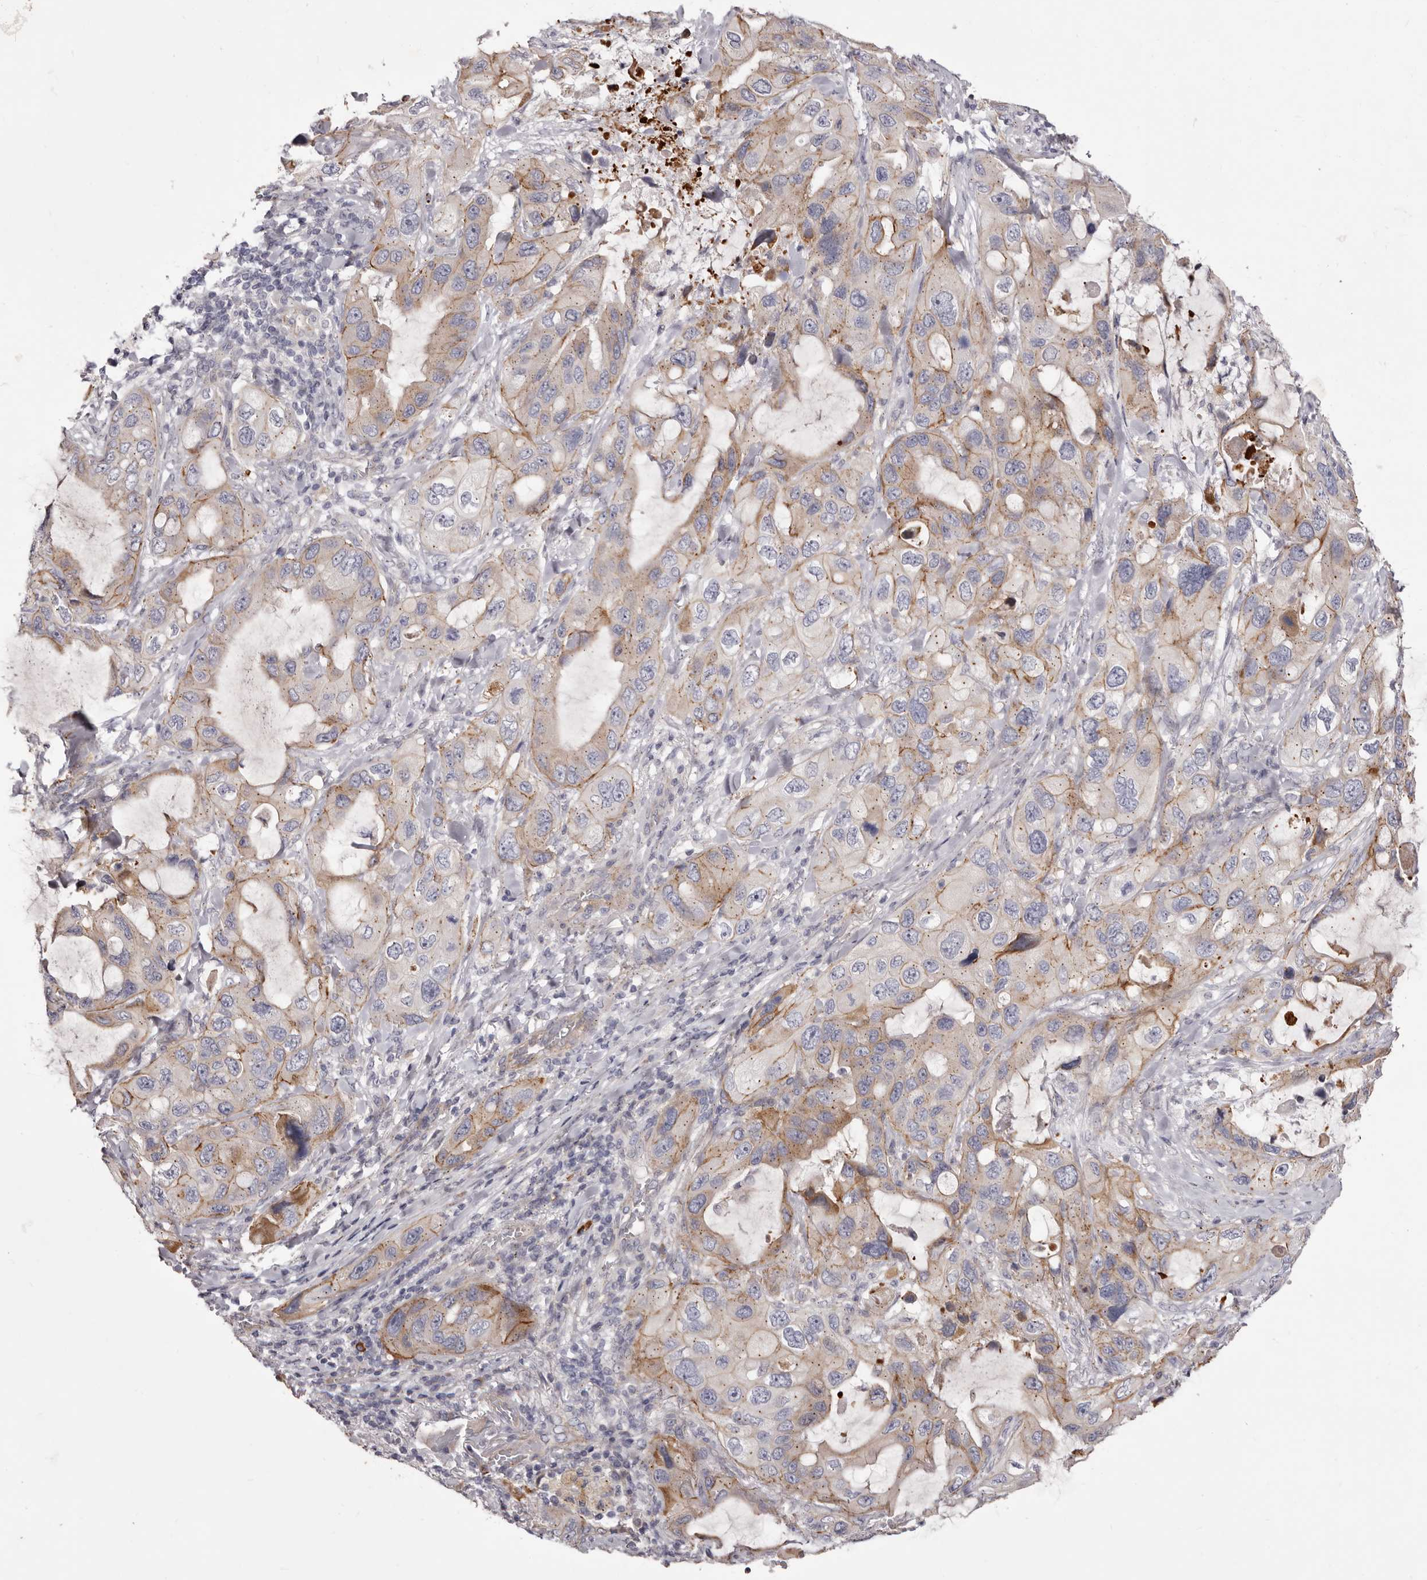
{"staining": {"intensity": "moderate", "quantity": "25%-75%", "location": "cytoplasmic/membranous"}, "tissue": "lung cancer", "cell_type": "Tumor cells", "image_type": "cancer", "snomed": [{"axis": "morphology", "description": "Squamous cell carcinoma, NOS"}, {"axis": "topography", "description": "Lung"}], "caption": "Lung cancer (squamous cell carcinoma) stained with DAB (3,3'-diaminobenzidine) immunohistochemistry (IHC) displays medium levels of moderate cytoplasmic/membranous expression in approximately 25%-75% of tumor cells.", "gene": "PEG10", "patient": {"sex": "female", "age": 73}}